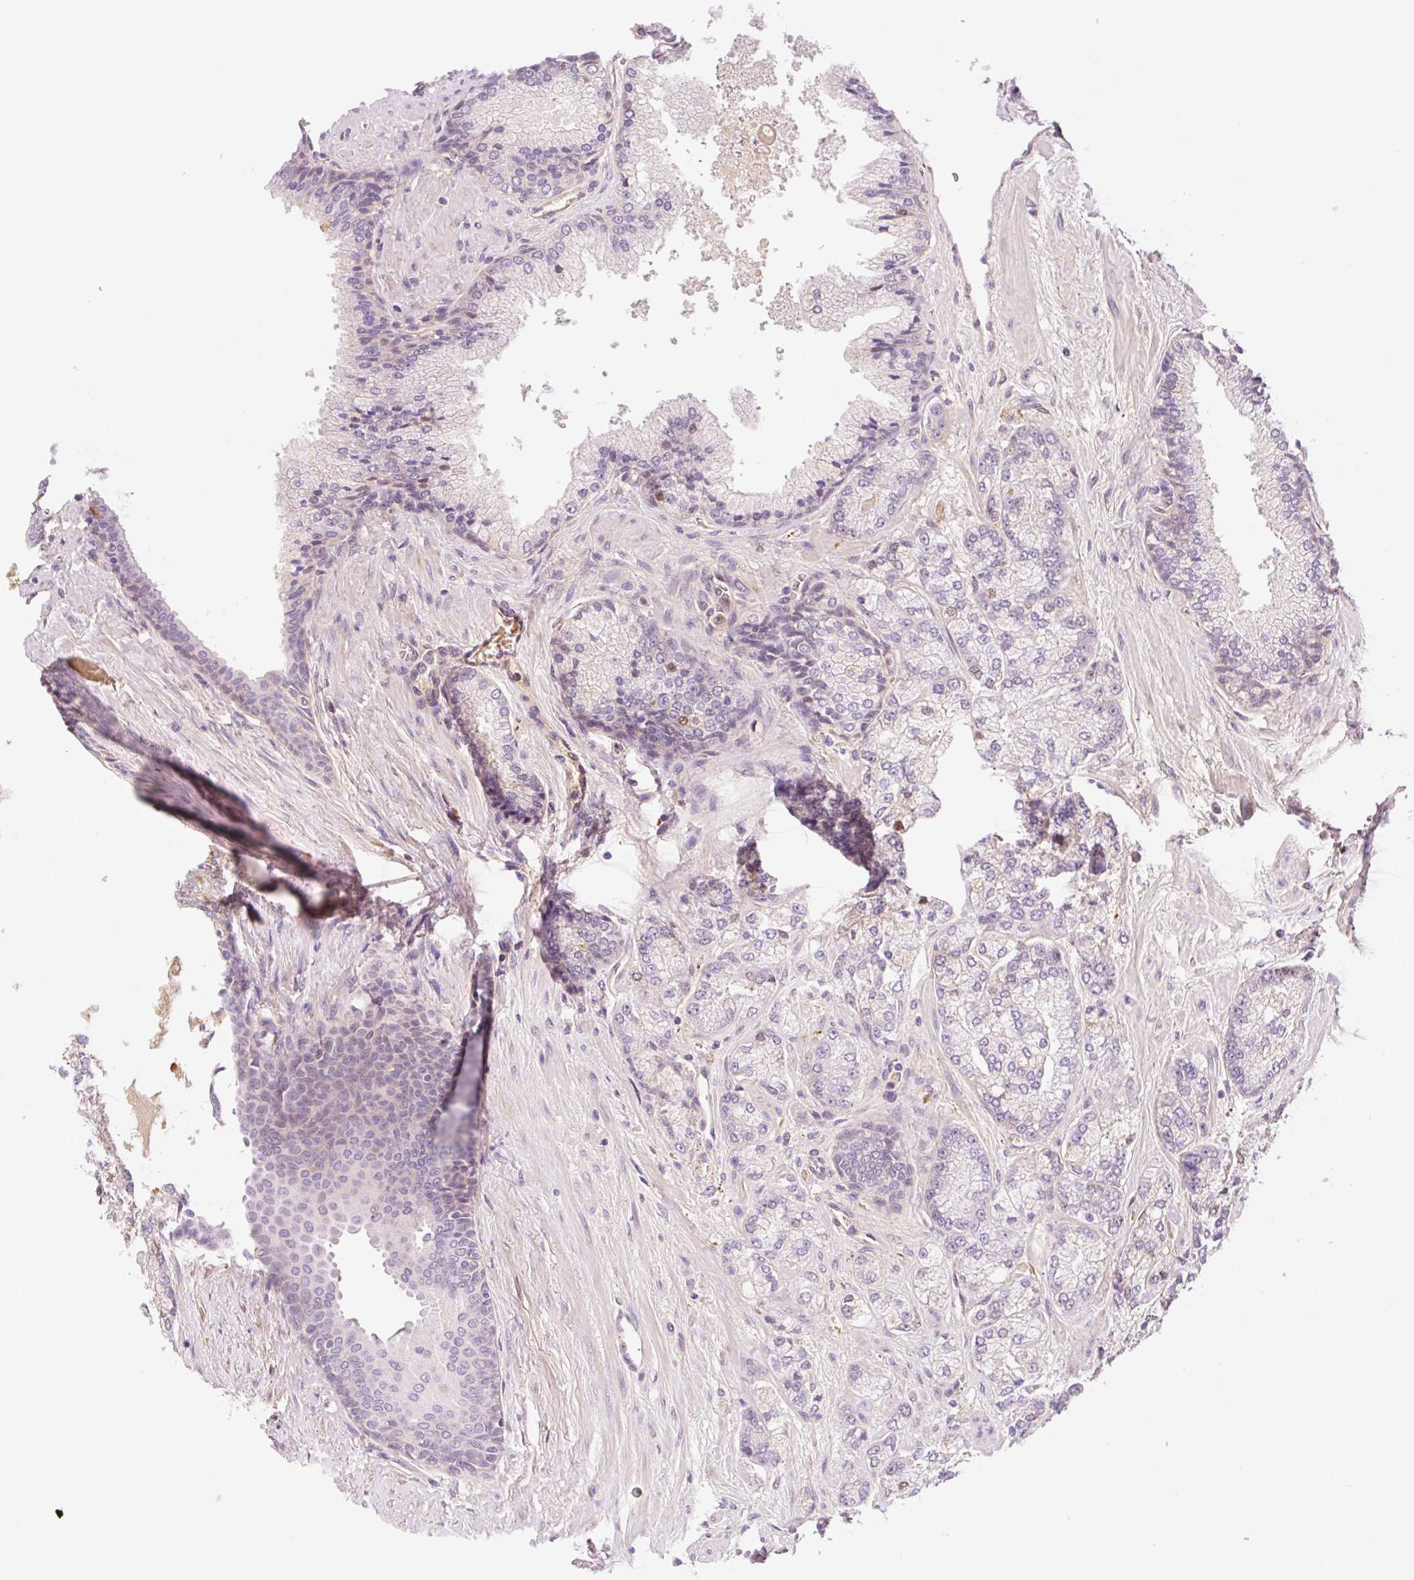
{"staining": {"intensity": "moderate", "quantity": "<25%", "location": "nuclear"}, "tissue": "prostate cancer", "cell_type": "Tumor cells", "image_type": "cancer", "snomed": [{"axis": "morphology", "description": "Adenocarcinoma, High grade"}, {"axis": "topography", "description": "Prostate"}], "caption": "An image of human prostate cancer (high-grade adenocarcinoma) stained for a protein displays moderate nuclear brown staining in tumor cells.", "gene": "HEBP1", "patient": {"sex": "male", "age": 68}}